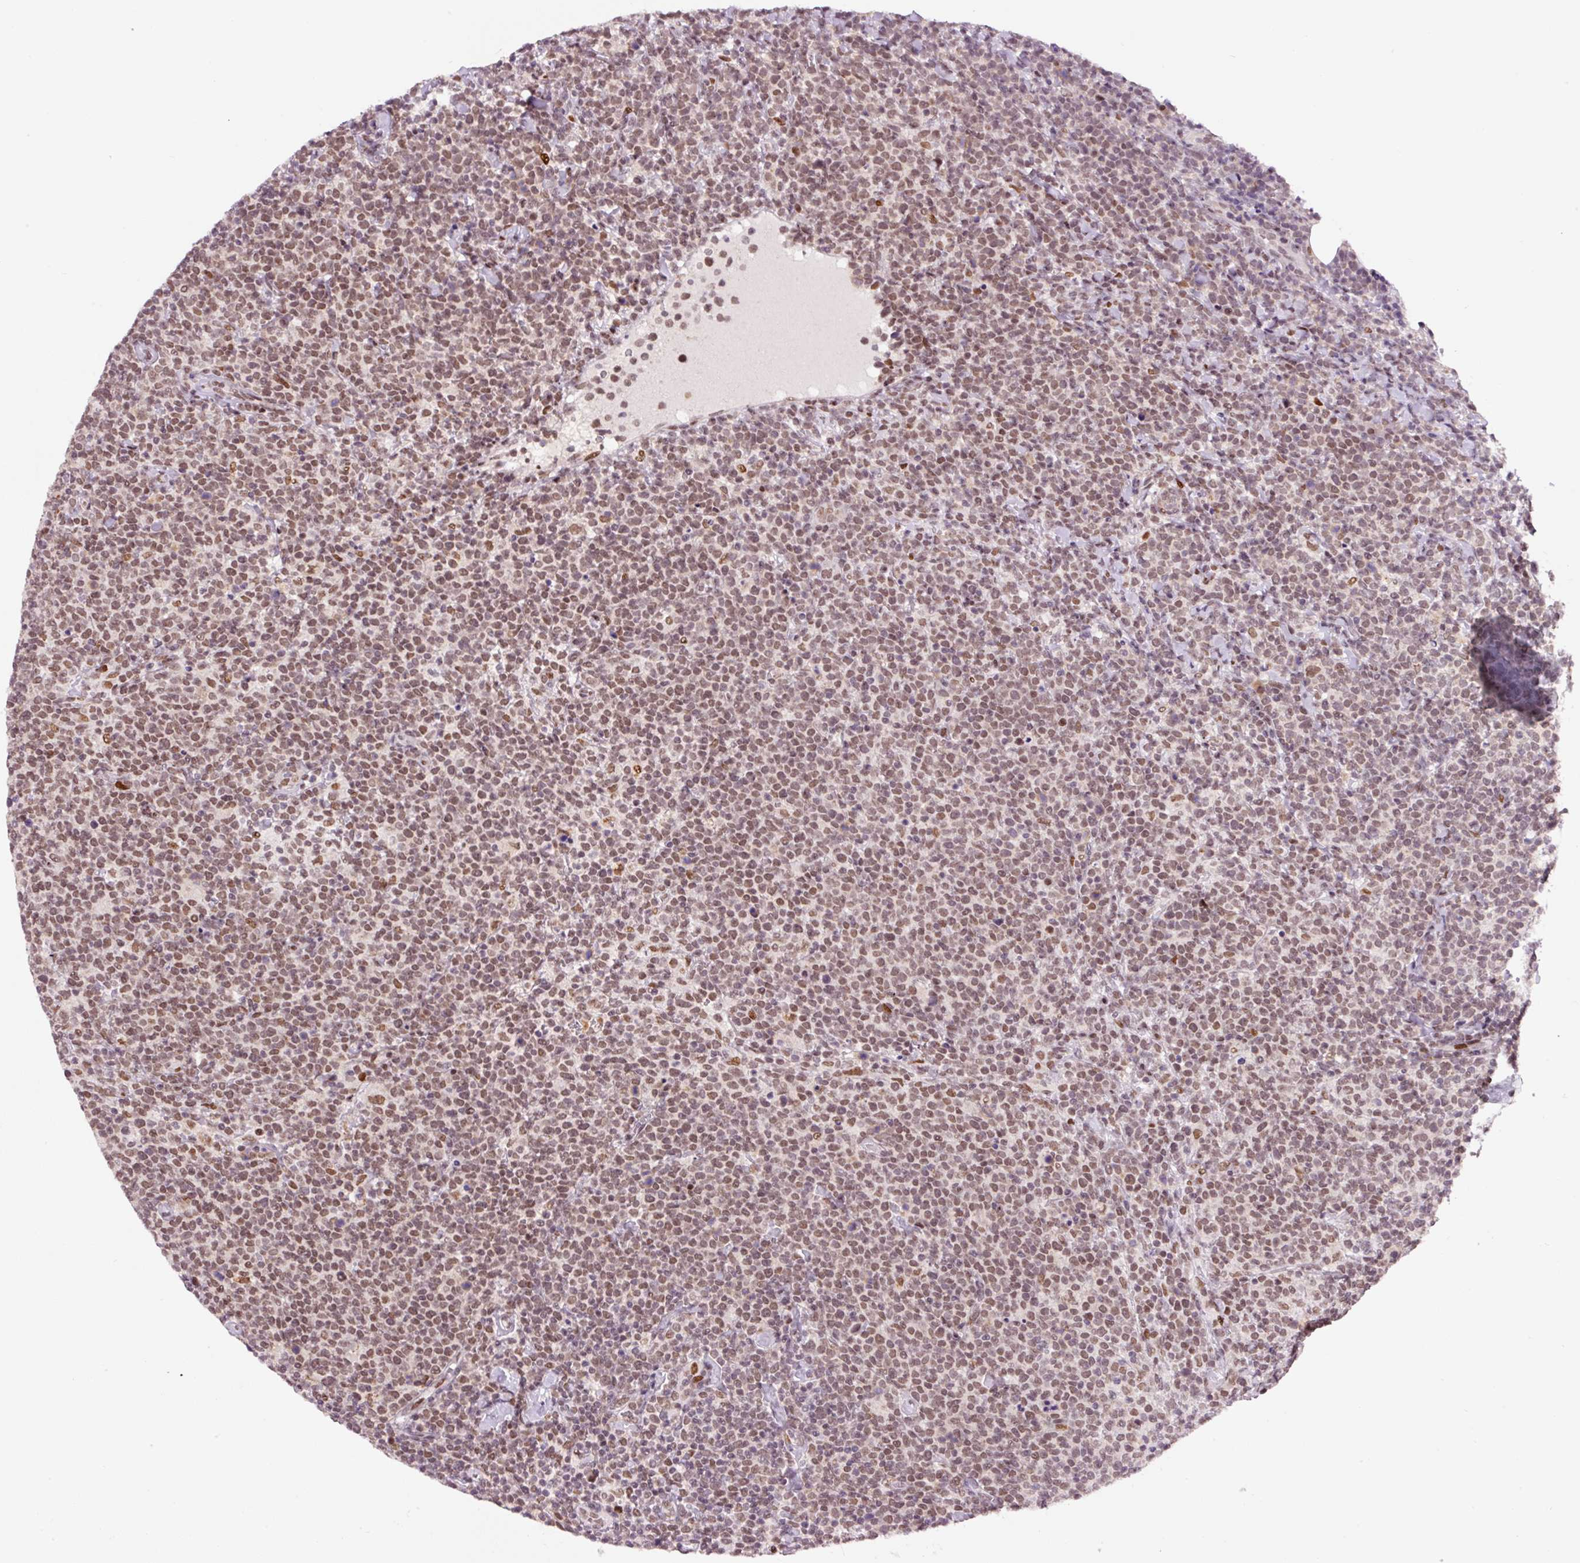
{"staining": {"intensity": "moderate", "quantity": ">75%", "location": "nuclear"}, "tissue": "lymphoma", "cell_type": "Tumor cells", "image_type": "cancer", "snomed": [{"axis": "morphology", "description": "Malignant lymphoma, non-Hodgkin's type, High grade"}, {"axis": "topography", "description": "Lymph node"}], "caption": "IHC (DAB) staining of human lymphoma exhibits moderate nuclear protein positivity in about >75% of tumor cells.", "gene": "CCNL2", "patient": {"sex": "male", "age": 61}}